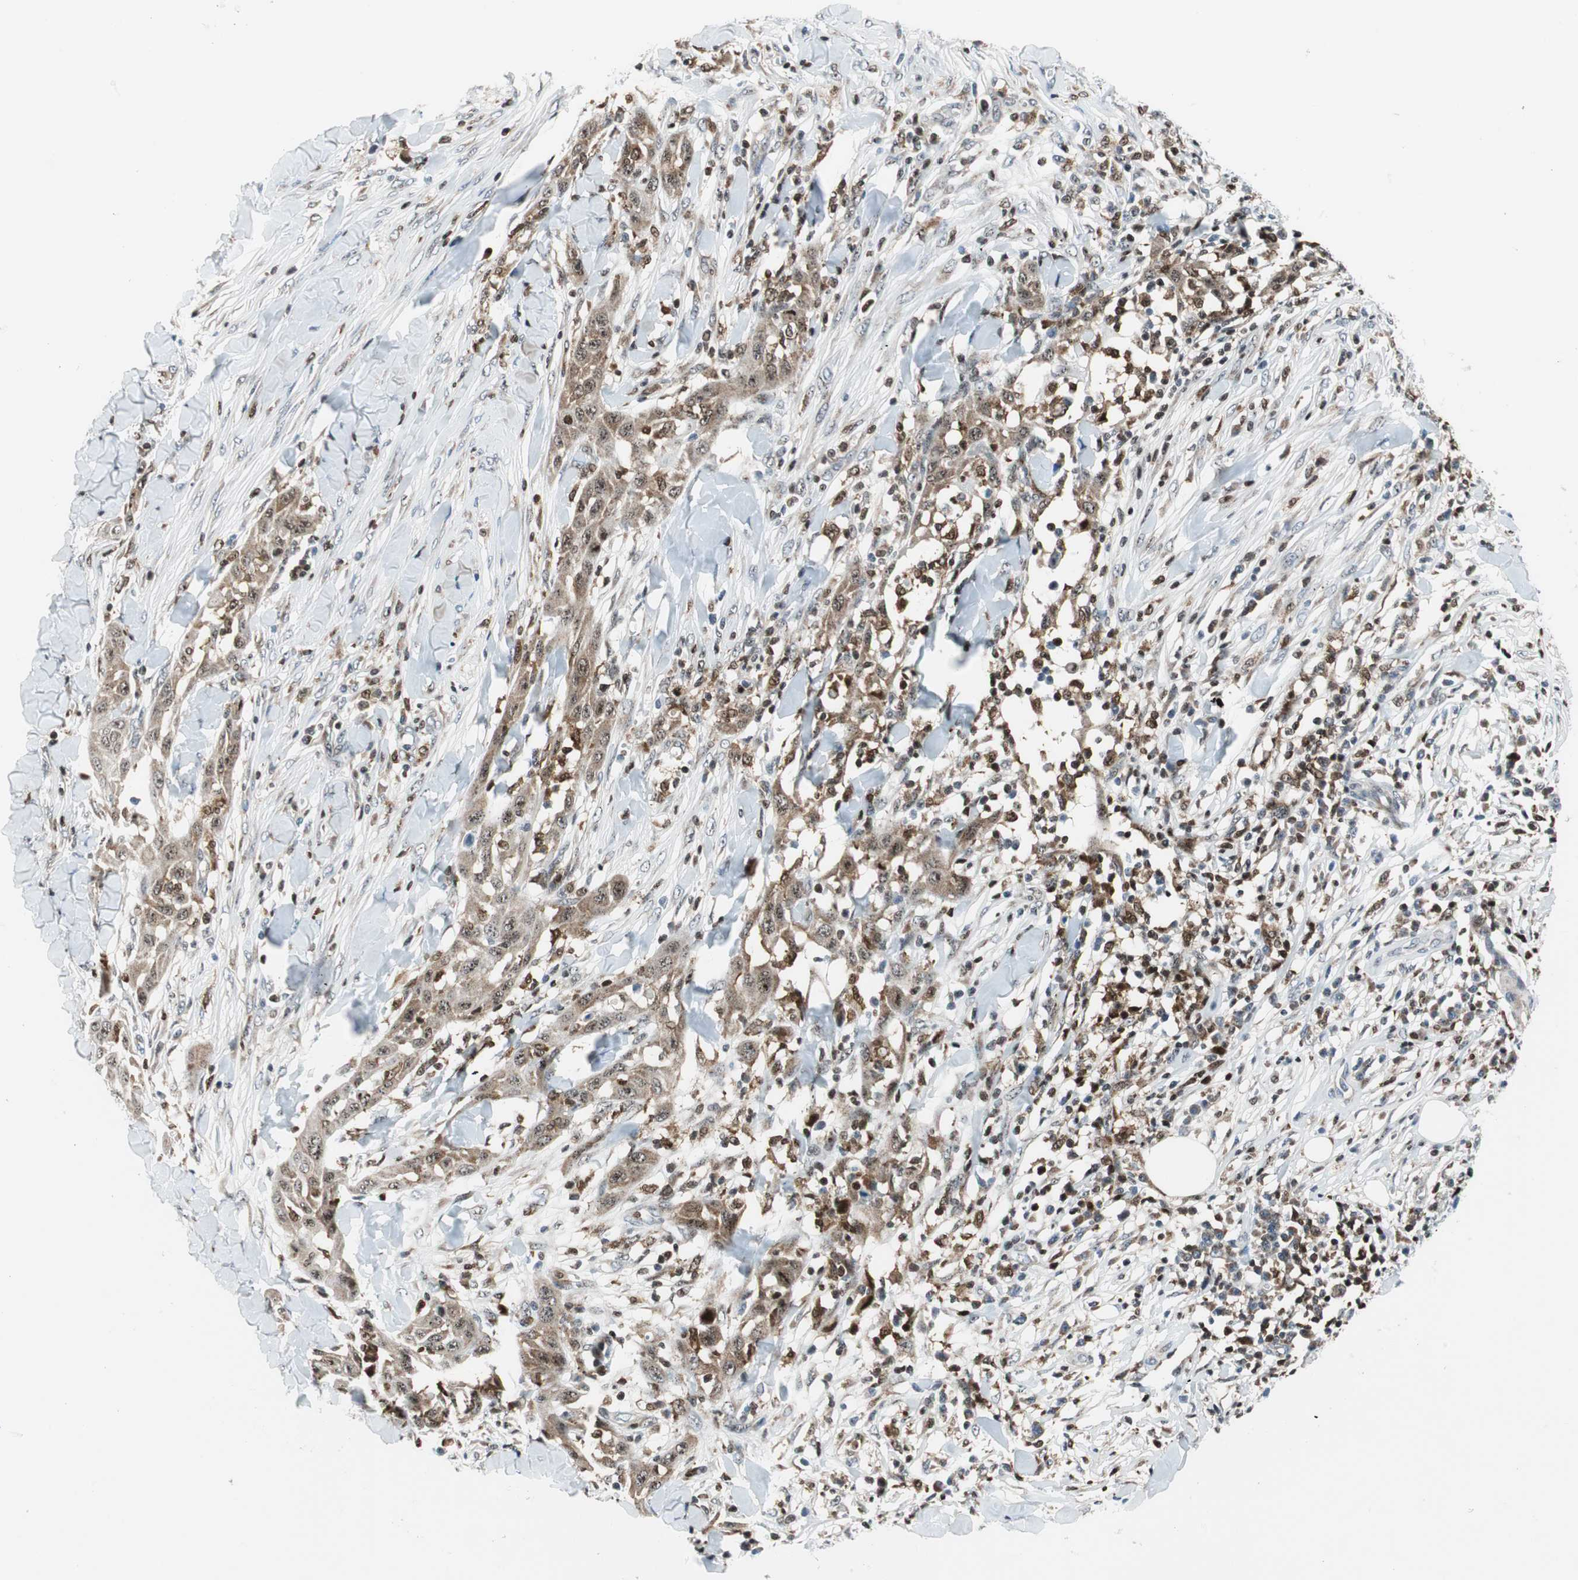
{"staining": {"intensity": "moderate", "quantity": ">75%", "location": "cytoplasmic/membranous,nuclear"}, "tissue": "skin cancer", "cell_type": "Tumor cells", "image_type": "cancer", "snomed": [{"axis": "morphology", "description": "Squamous cell carcinoma, NOS"}, {"axis": "topography", "description": "Skin"}], "caption": "Immunohistochemical staining of skin squamous cell carcinoma demonstrates moderate cytoplasmic/membranous and nuclear protein positivity in approximately >75% of tumor cells. Immunohistochemistry (ihc) stains the protein of interest in brown and the nuclei are stained blue.", "gene": "RGS10", "patient": {"sex": "male", "age": 24}}